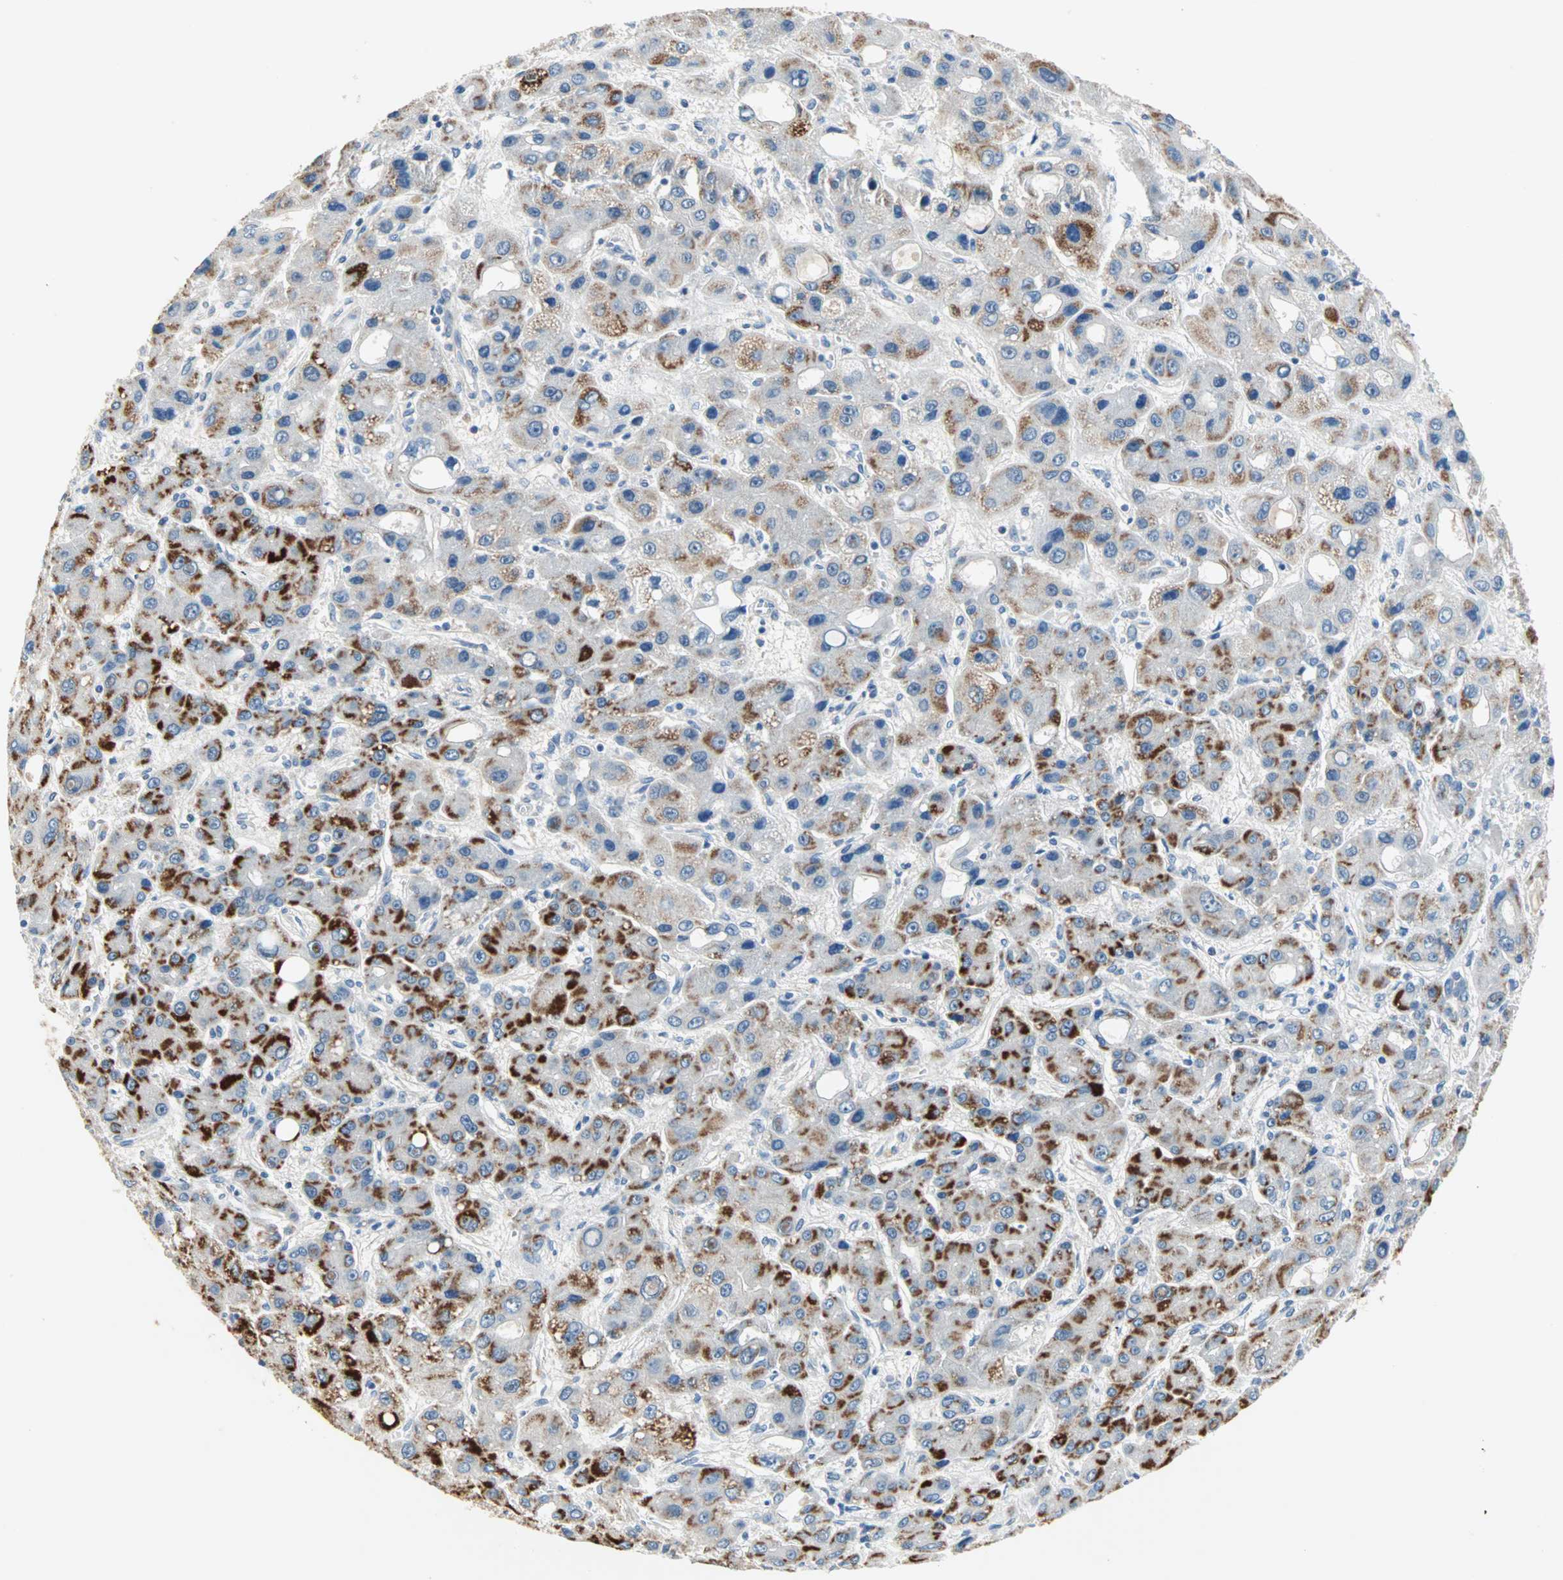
{"staining": {"intensity": "strong", "quantity": "25%-75%", "location": "cytoplasmic/membranous"}, "tissue": "liver cancer", "cell_type": "Tumor cells", "image_type": "cancer", "snomed": [{"axis": "morphology", "description": "Carcinoma, Hepatocellular, NOS"}, {"axis": "topography", "description": "Liver"}], "caption": "Liver cancer was stained to show a protein in brown. There is high levels of strong cytoplasmic/membranous positivity in about 25%-75% of tumor cells. The staining was performed using DAB, with brown indicating positive protein expression. Nuclei are stained blue with hematoxylin.", "gene": "MPI", "patient": {"sex": "male", "age": 55}}